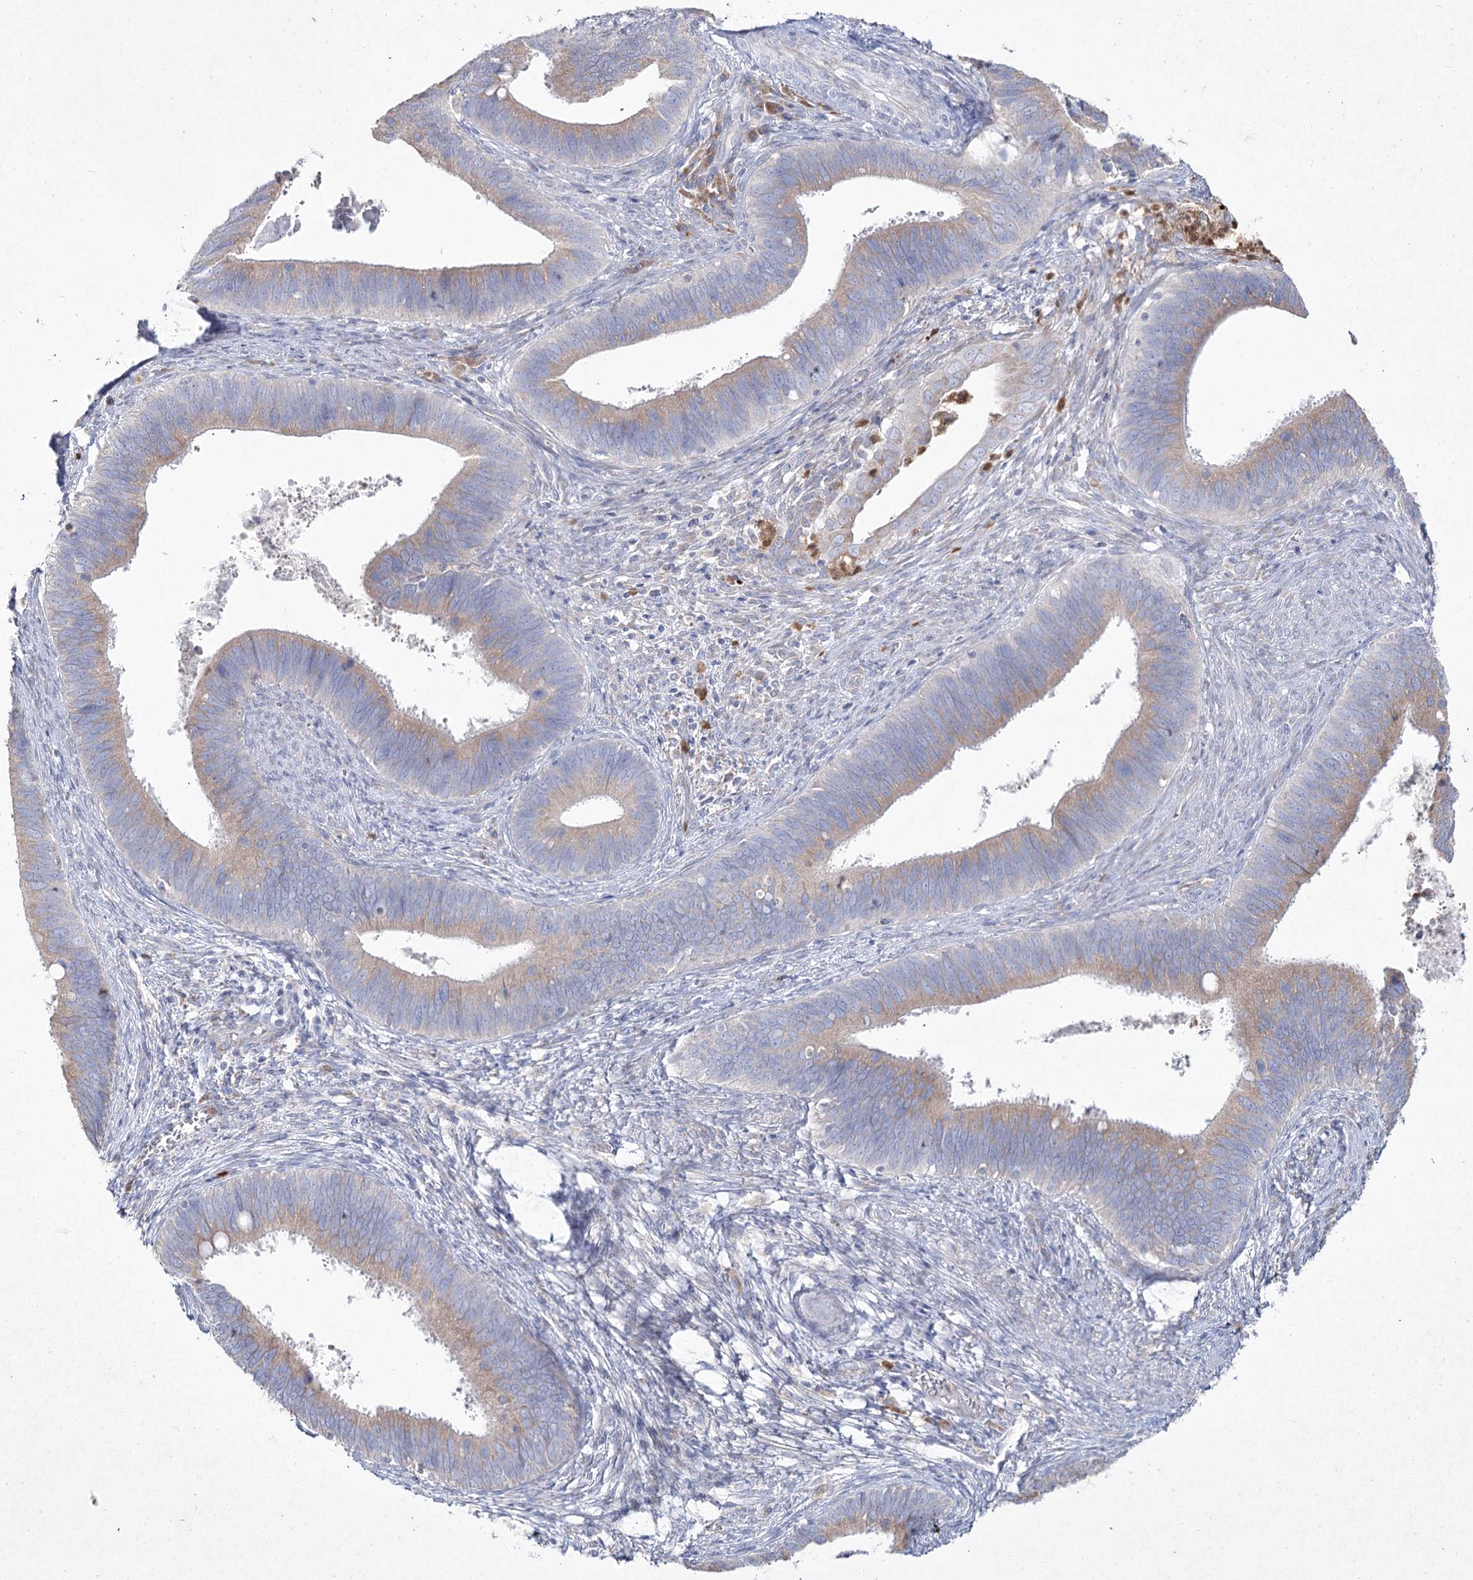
{"staining": {"intensity": "weak", "quantity": ">75%", "location": "cytoplasmic/membranous"}, "tissue": "cervical cancer", "cell_type": "Tumor cells", "image_type": "cancer", "snomed": [{"axis": "morphology", "description": "Adenocarcinoma, NOS"}, {"axis": "topography", "description": "Cervix"}], "caption": "Cervical cancer was stained to show a protein in brown. There is low levels of weak cytoplasmic/membranous expression in about >75% of tumor cells. (DAB = brown stain, brightfield microscopy at high magnification).", "gene": "NIPAL4", "patient": {"sex": "female", "age": 42}}